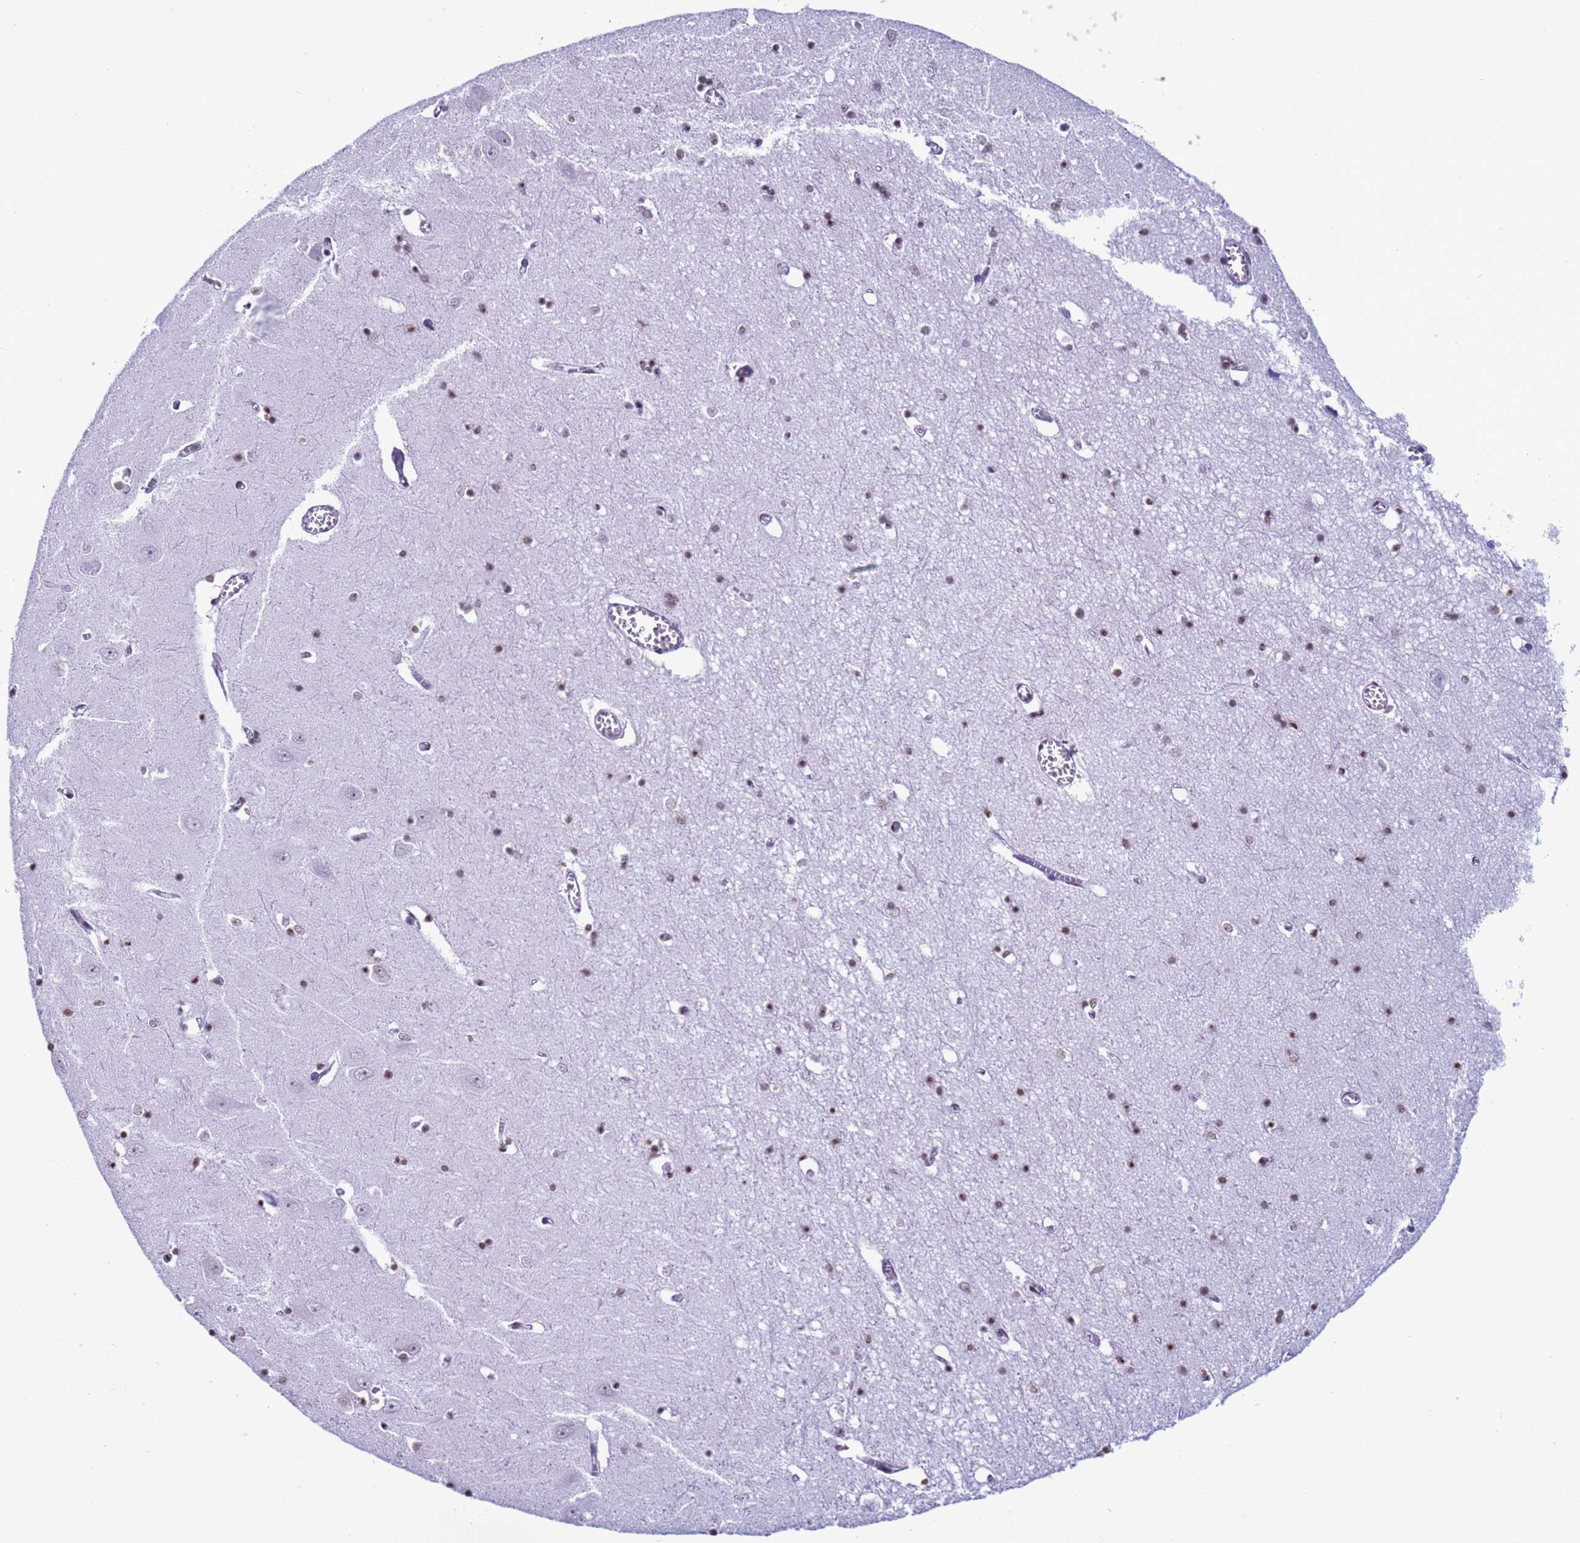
{"staining": {"intensity": "moderate", "quantity": ">75%", "location": "nuclear"}, "tissue": "hippocampus", "cell_type": "Glial cells", "image_type": "normal", "snomed": [{"axis": "morphology", "description": "Normal tissue, NOS"}, {"axis": "topography", "description": "Hippocampus"}], "caption": "IHC of unremarkable hippocampus demonstrates medium levels of moderate nuclear expression in about >75% of glial cells.", "gene": "H4C11", "patient": {"sex": "male", "age": 70}}